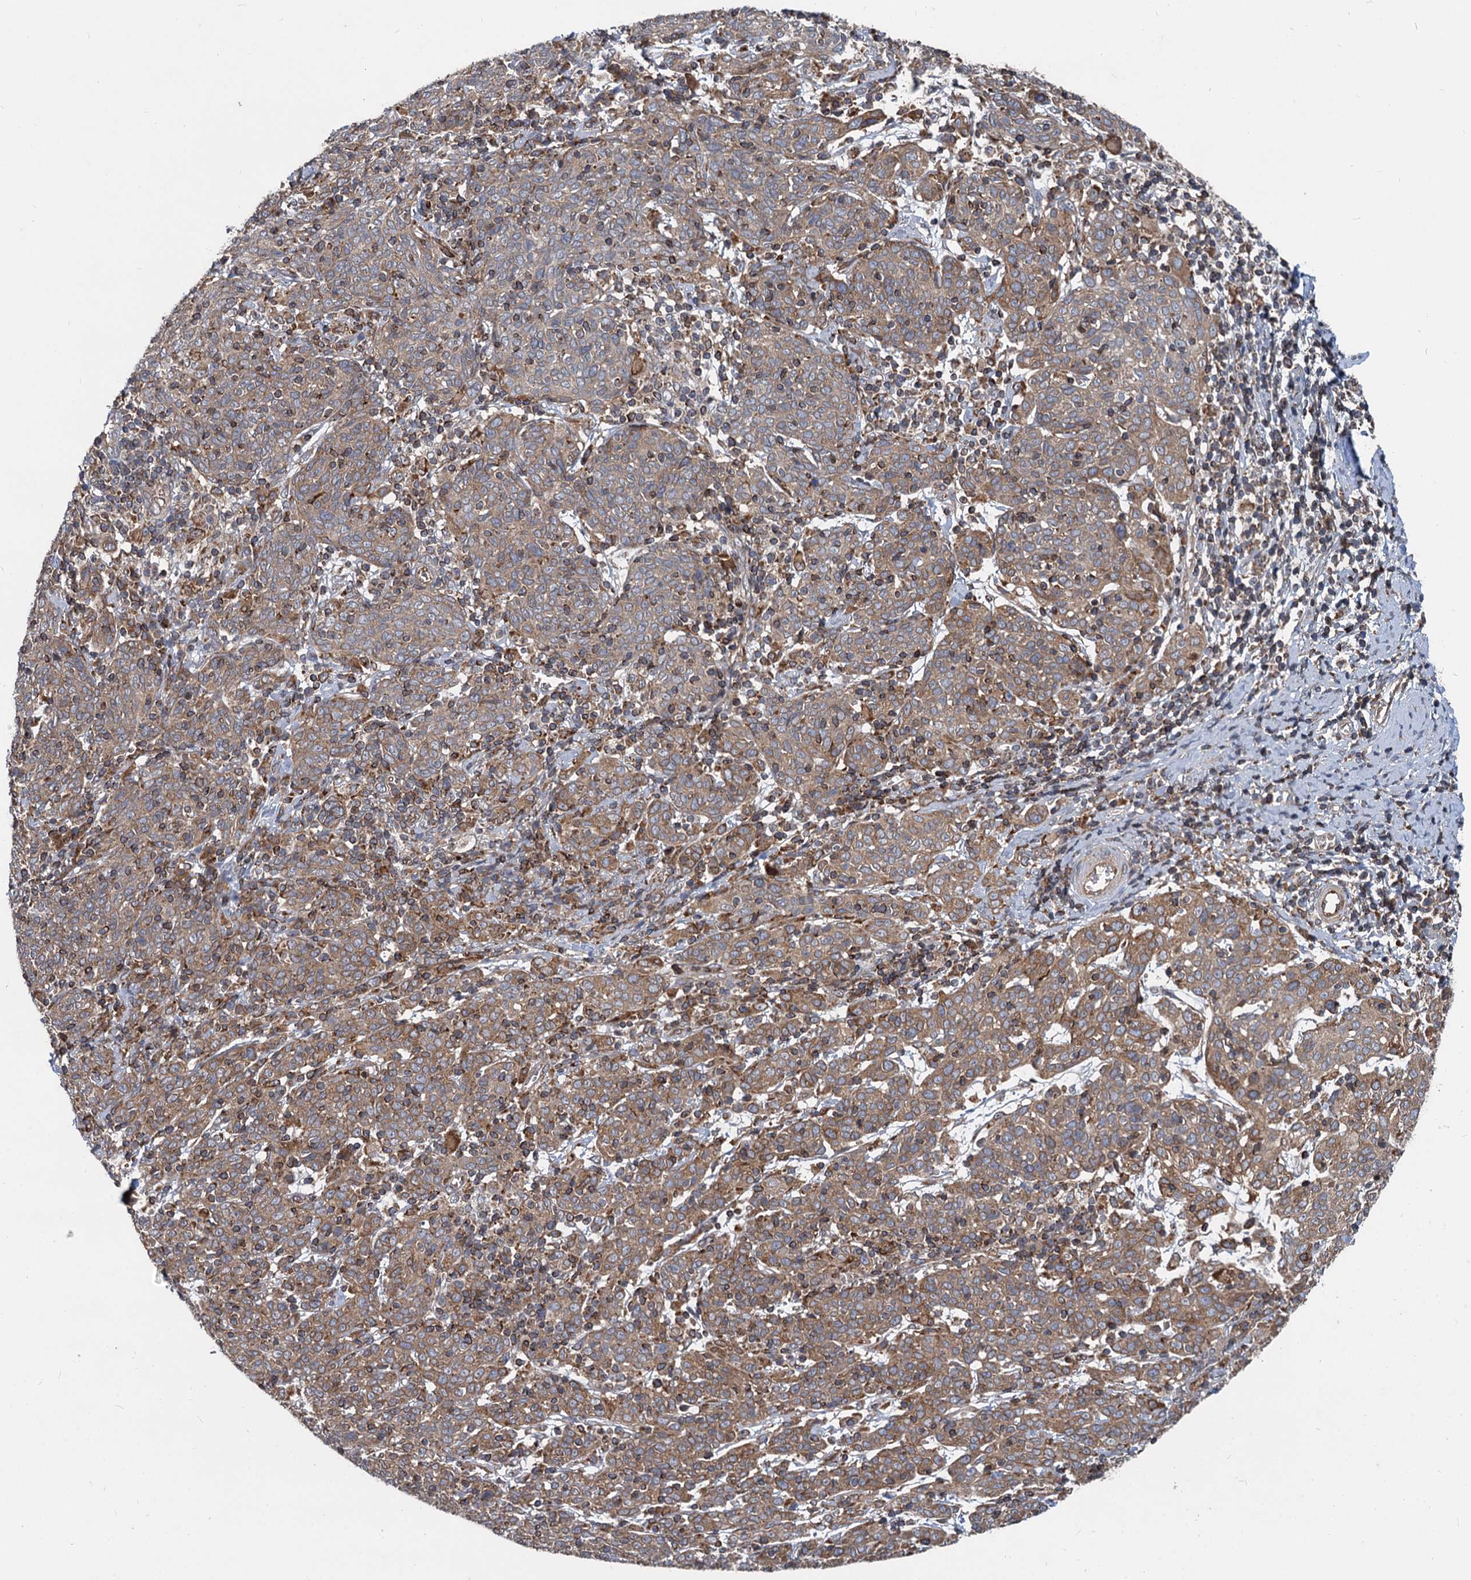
{"staining": {"intensity": "moderate", "quantity": "25%-75%", "location": "cytoplasmic/membranous"}, "tissue": "cervical cancer", "cell_type": "Tumor cells", "image_type": "cancer", "snomed": [{"axis": "morphology", "description": "Squamous cell carcinoma, NOS"}, {"axis": "topography", "description": "Cervix"}], "caption": "Cervical cancer tissue shows moderate cytoplasmic/membranous positivity in about 25%-75% of tumor cells, visualized by immunohistochemistry.", "gene": "STIM1", "patient": {"sex": "female", "age": 67}}